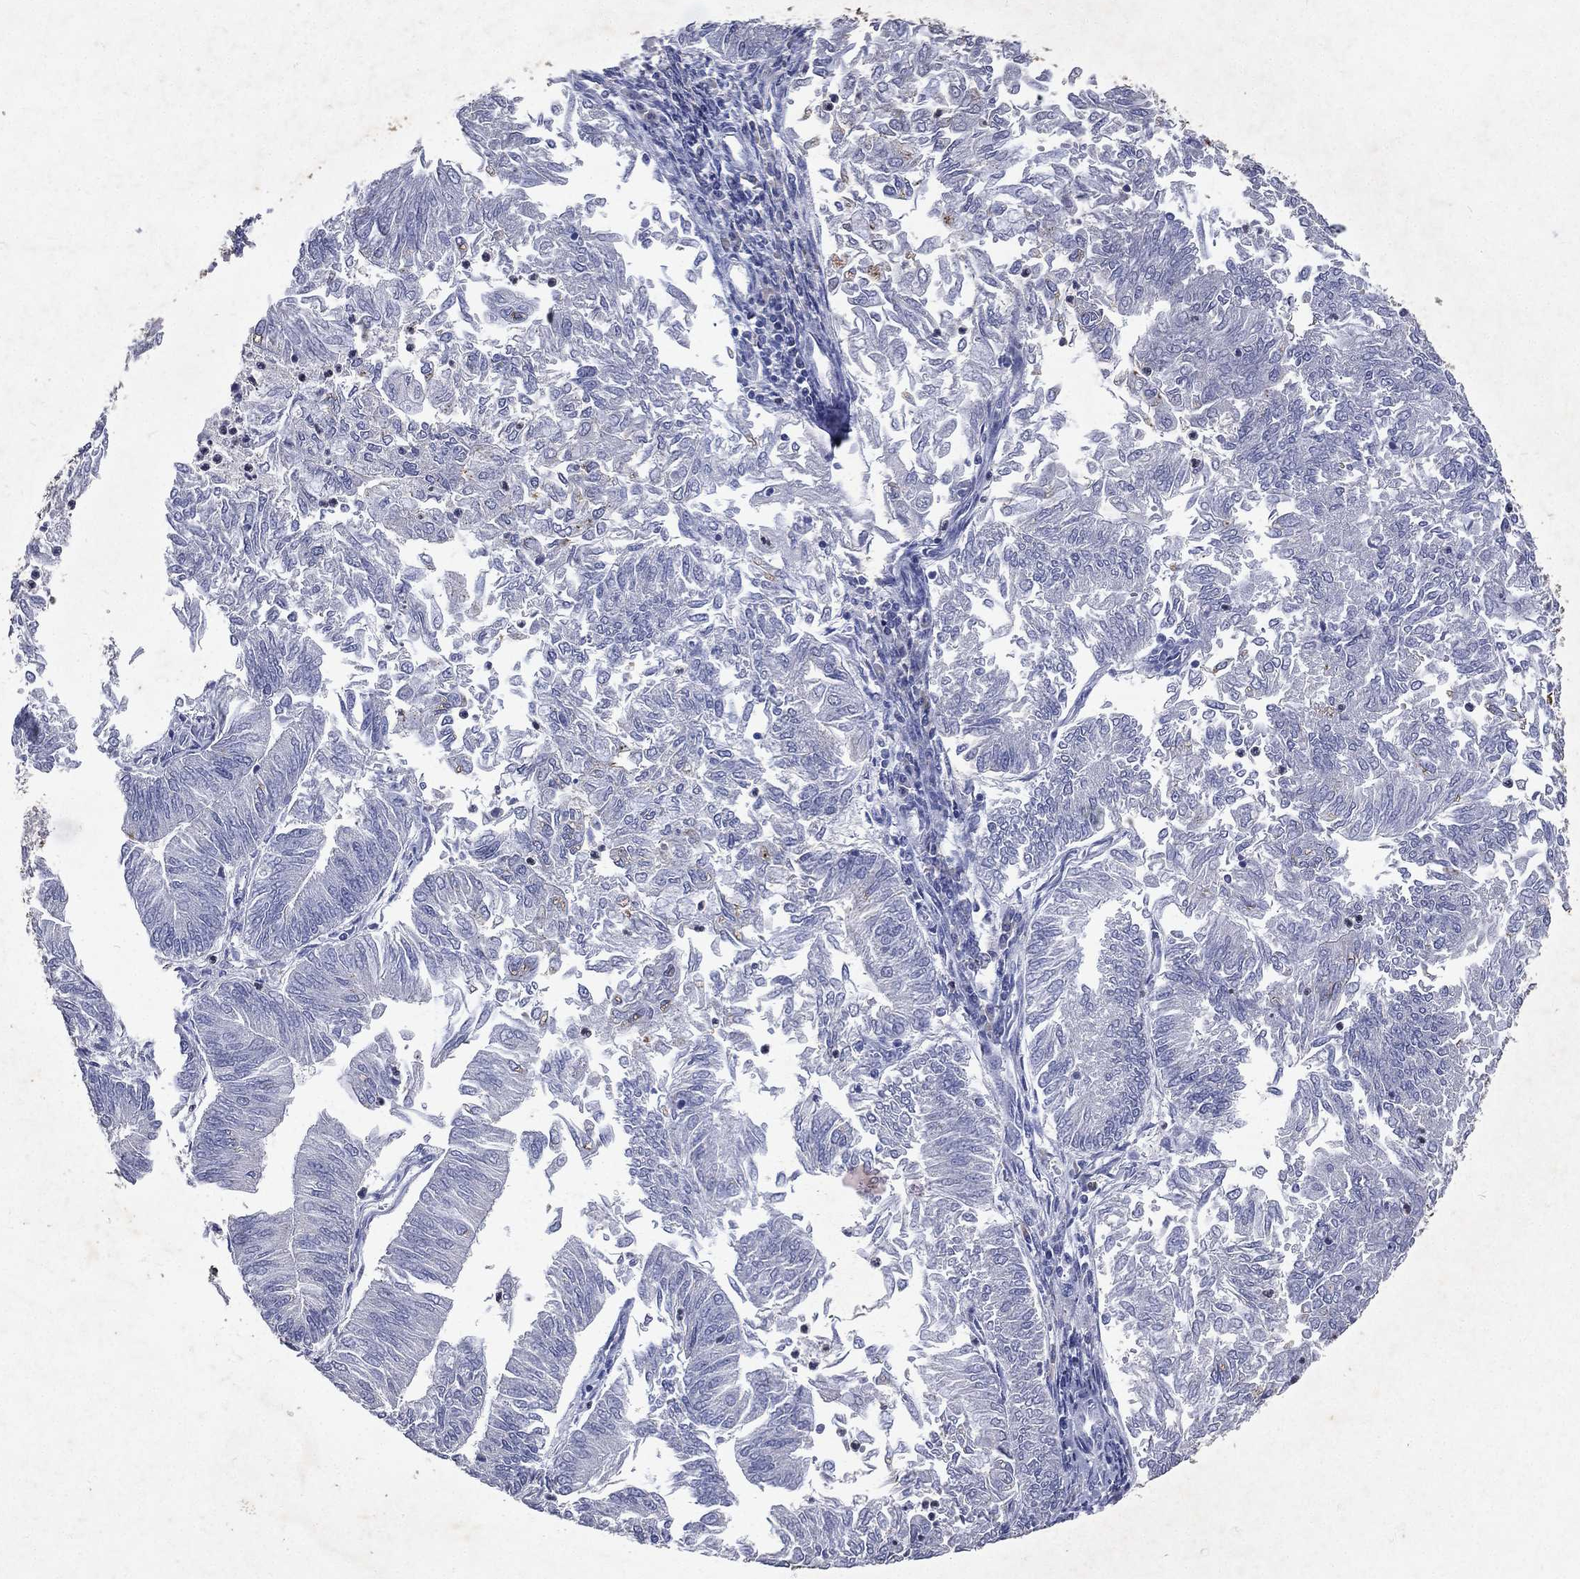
{"staining": {"intensity": "negative", "quantity": "none", "location": "none"}, "tissue": "endometrial cancer", "cell_type": "Tumor cells", "image_type": "cancer", "snomed": [{"axis": "morphology", "description": "Adenocarcinoma, NOS"}, {"axis": "topography", "description": "Endometrium"}], "caption": "Tumor cells are negative for protein expression in human adenocarcinoma (endometrial).", "gene": "SLC34A2", "patient": {"sex": "female", "age": 59}}